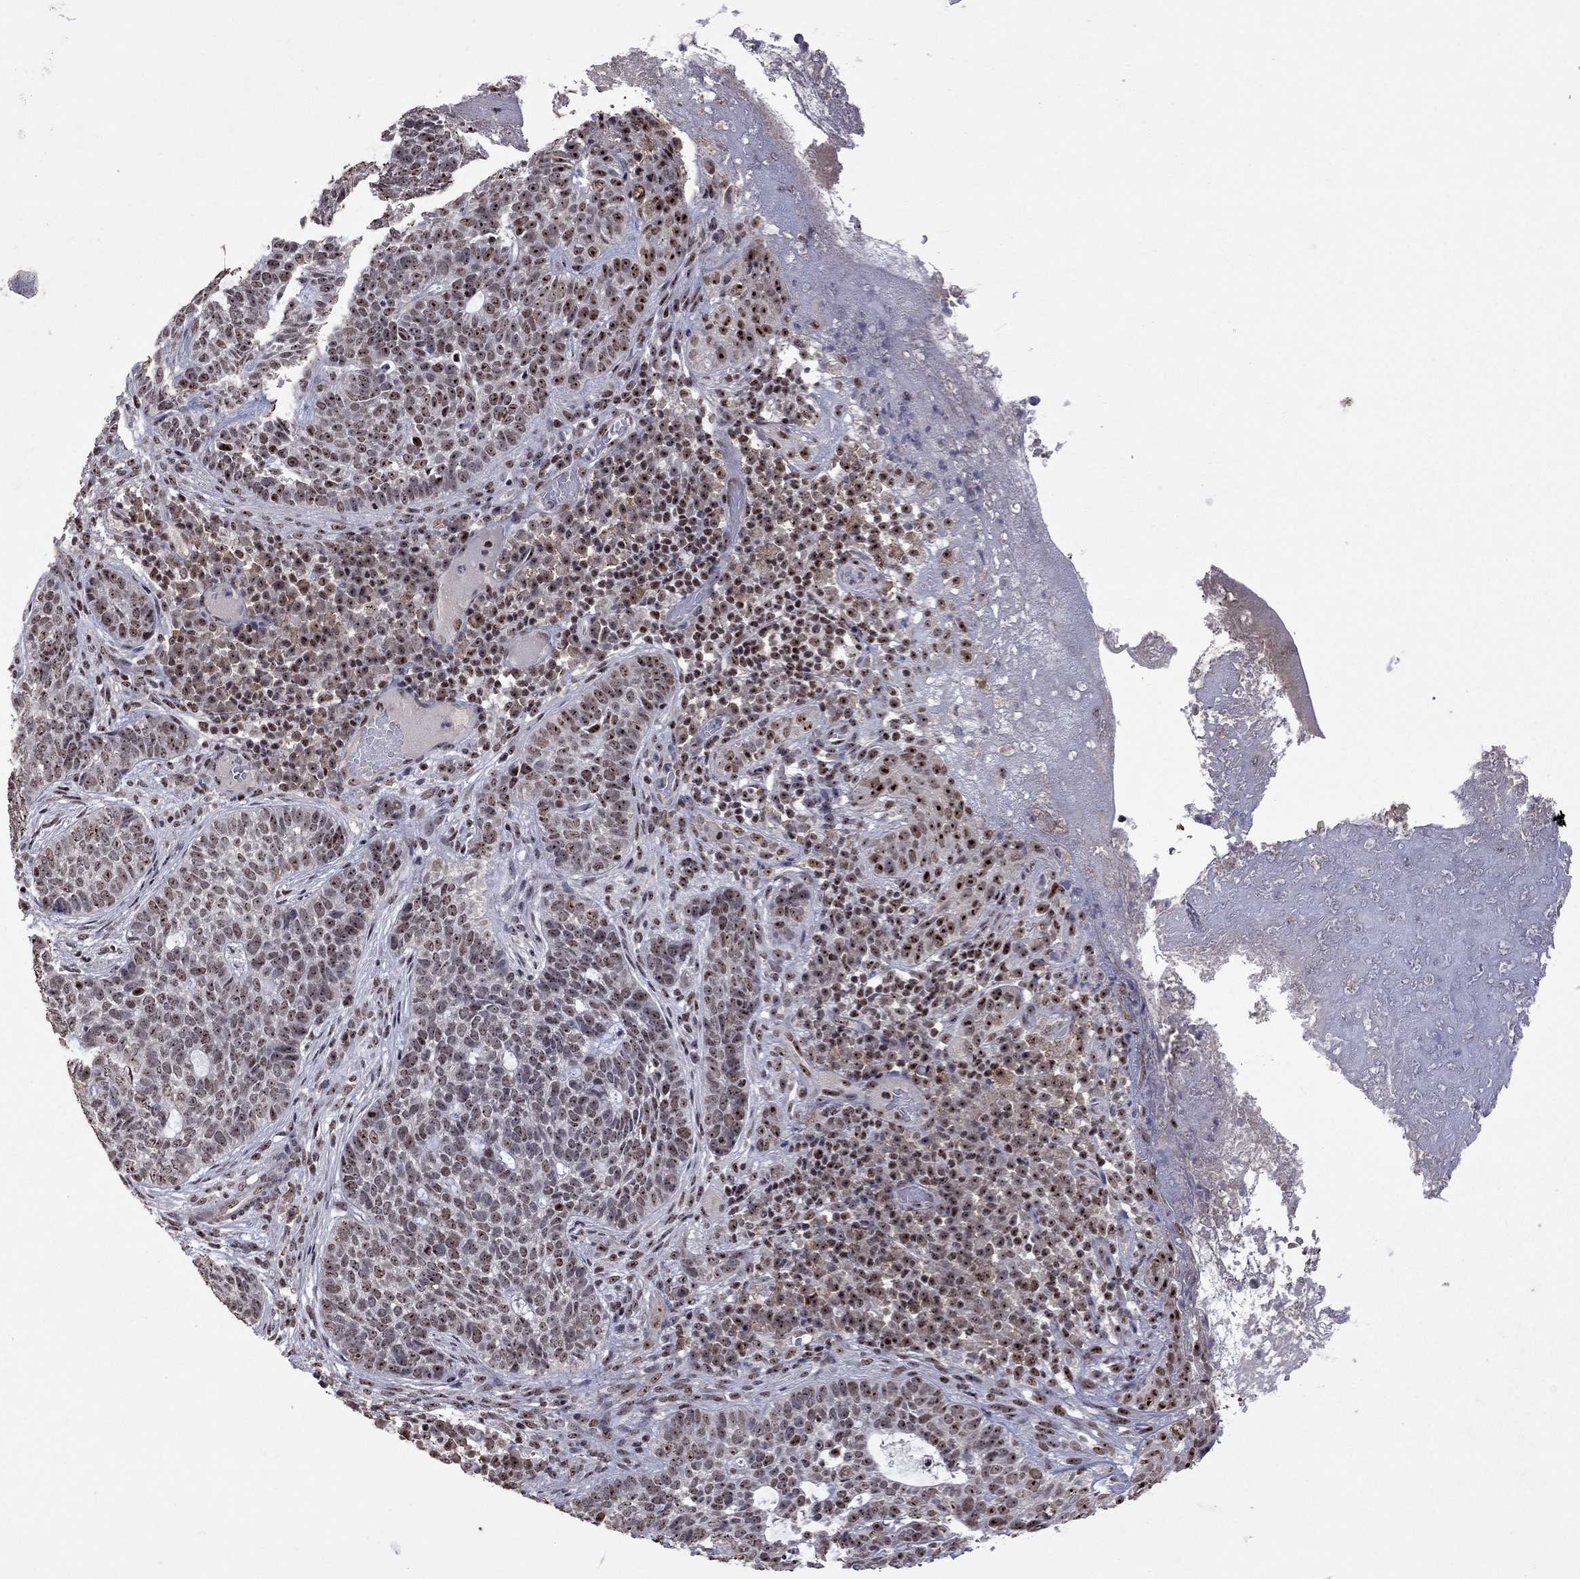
{"staining": {"intensity": "strong", "quantity": "<25%", "location": "nuclear"}, "tissue": "skin cancer", "cell_type": "Tumor cells", "image_type": "cancer", "snomed": [{"axis": "morphology", "description": "Basal cell carcinoma"}, {"axis": "topography", "description": "Skin"}], "caption": "Brown immunohistochemical staining in human skin cancer reveals strong nuclear positivity in about <25% of tumor cells.", "gene": "SPOUT1", "patient": {"sex": "female", "age": 69}}